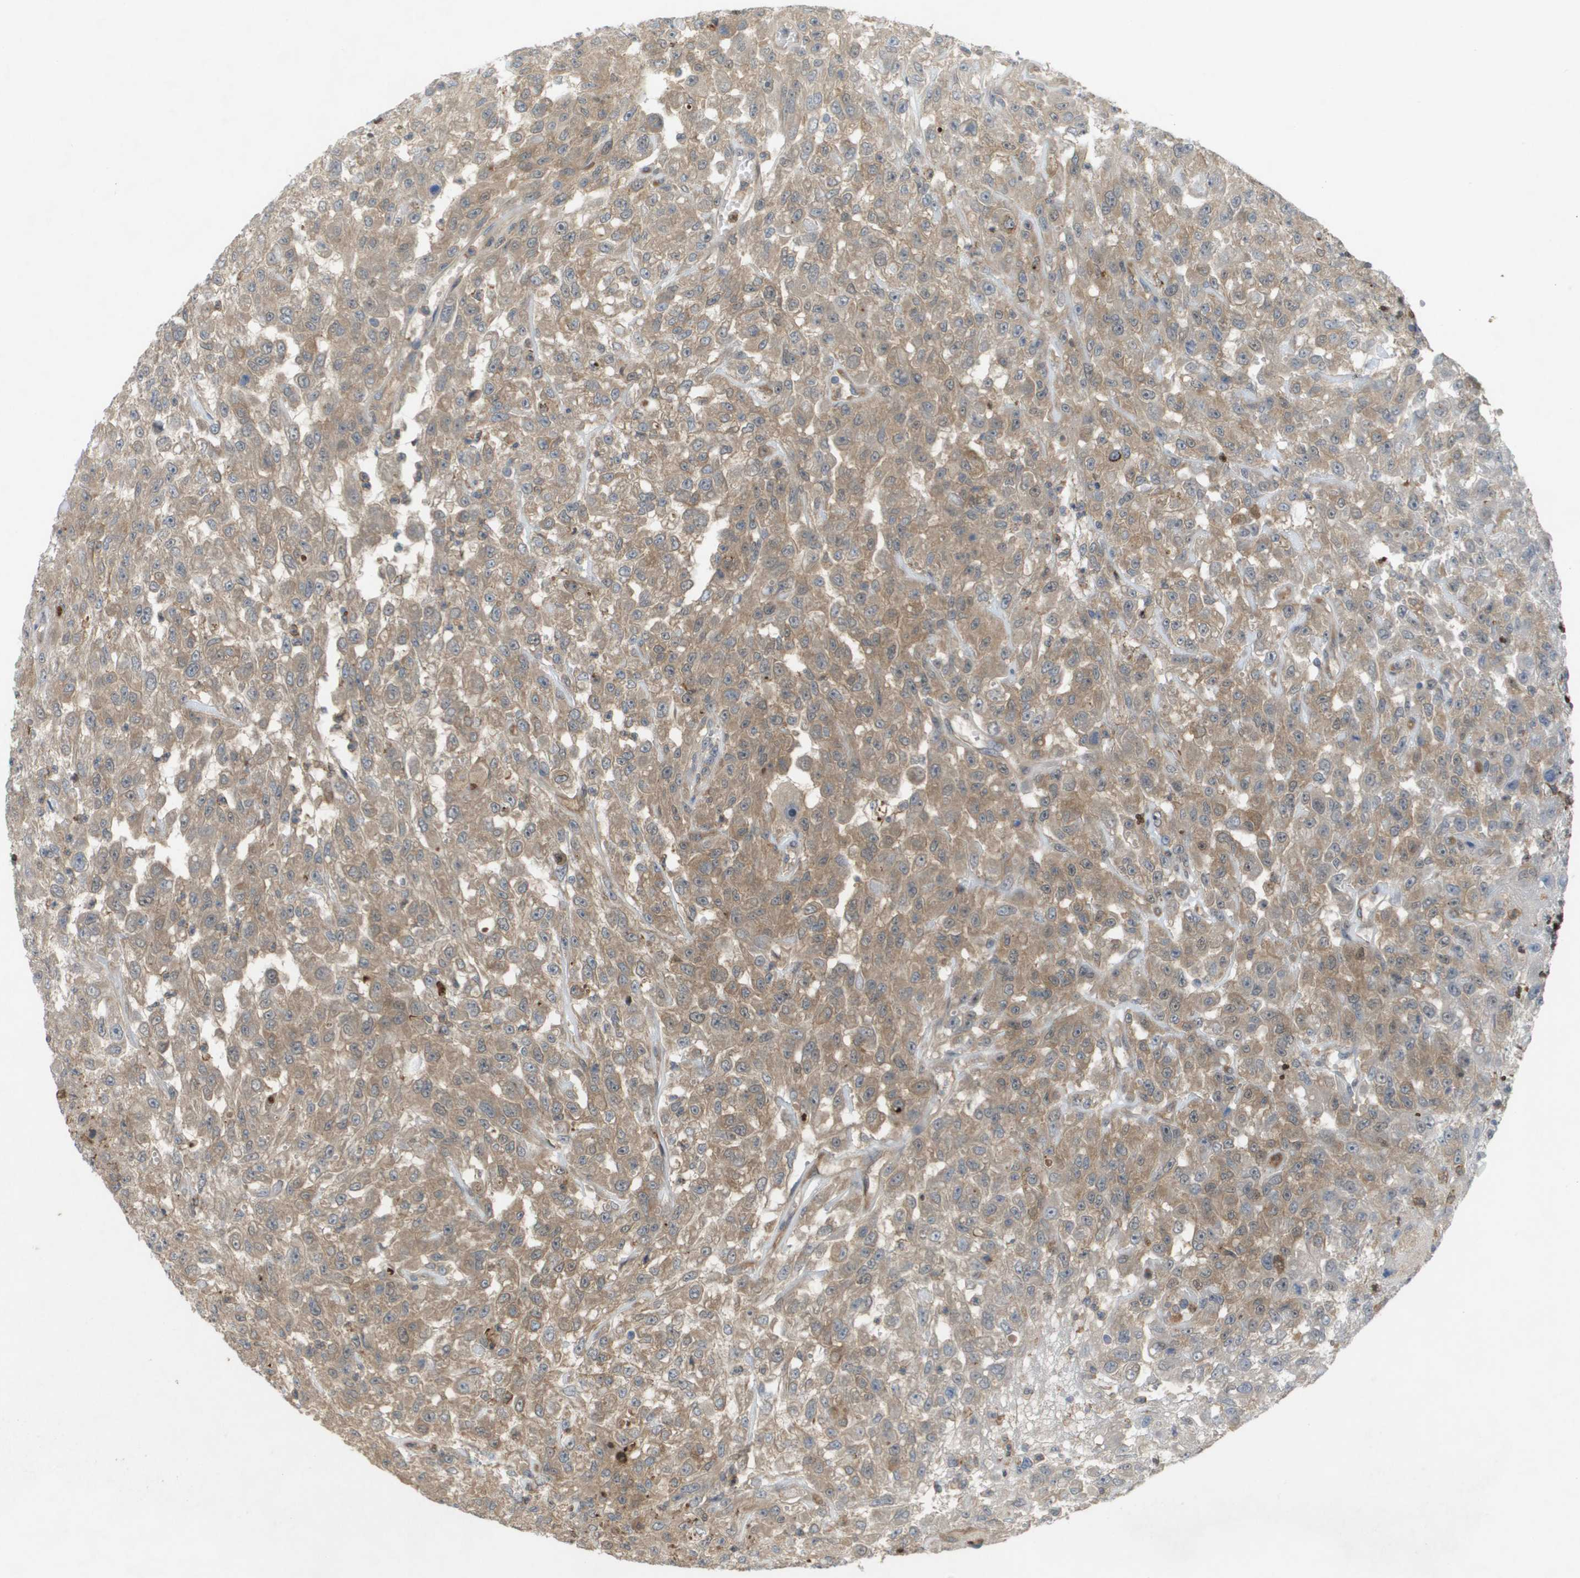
{"staining": {"intensity": "weak", "quantity": "25%-75%", "location": "cytoplasmic/membranous"}, "tissue": "urothelial cancer", "cell_type": "Tumor cells", "image_type": "cancer", "snomed": [{"axis": "morphology", "description": "Urothelial carcinoma, High grade"}, {"axis": "topography", "description": "Urinary bladder"}], "caption": "Weak cytoplasmic/membranous protein staining is seen in approximately 25%-75% of tumor cells in urothelial carcinoma (high-grade).", "gene": "PALD1", "patient": {"sex": "male", "age": 46}}